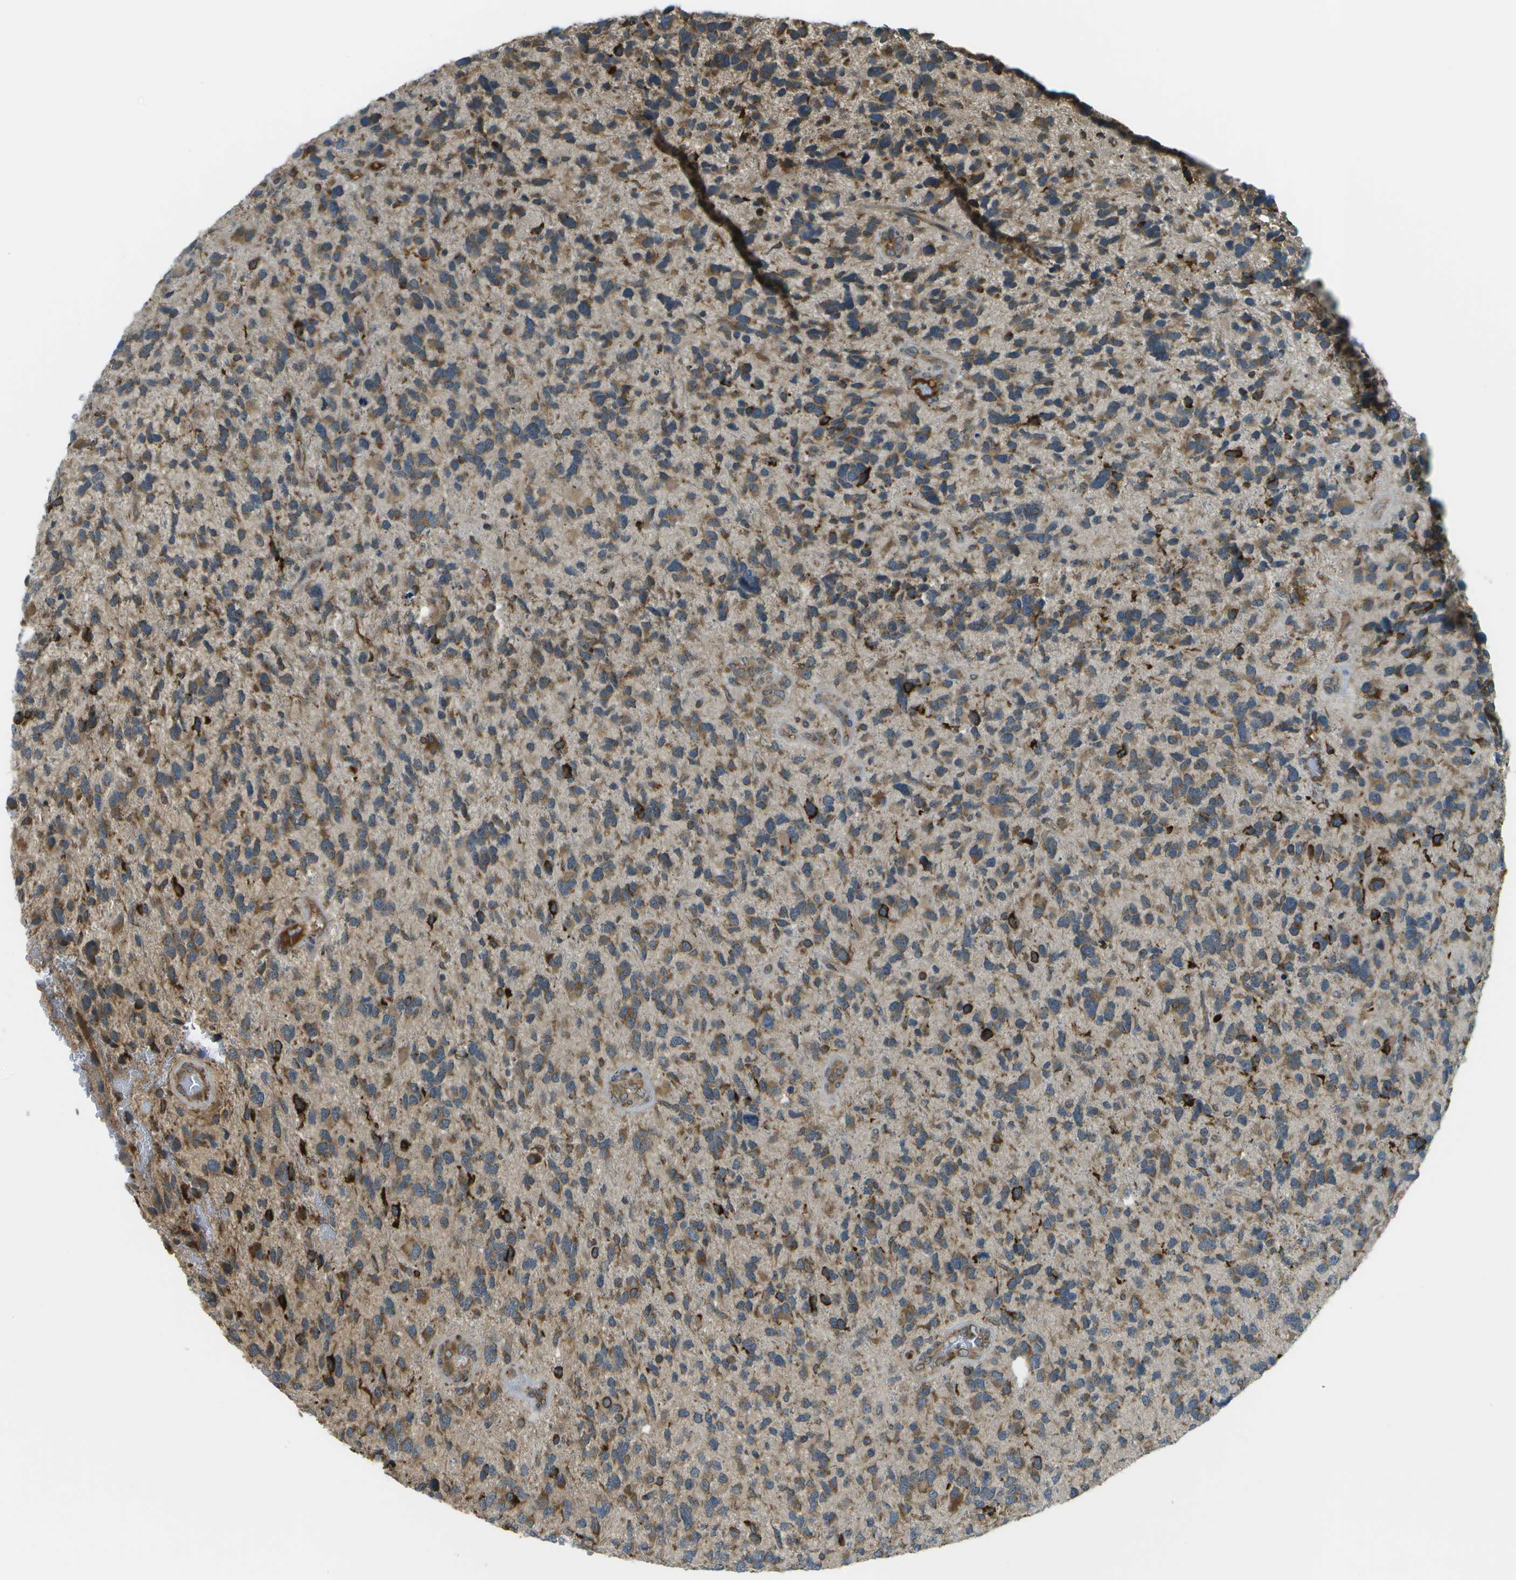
{"staining": {"intensity": "moderate", "quantity": ">75%", "location": "cytoplasmic/membranous"}, "tissue": "glioma", "cell_type": "Tumor cells", "image_type": "cancer", "snomed": [{"axis": "morphology", "description": "Glioma, malignant, High grade"}, {"axis": "topography", "description": "Brain"}], "caption": "Immunohistochemistry image of neoplastic tissue: malignant high-grade glioma stained using immunohistochemistry (IHC) demonstrates medium levels of moderate protein expression localized specifically in the cytoplasmic/membranous of tumor cells, appearing as a cytoplasmic/membranous brown color.", "gene": "USP30", "patient": {"sex": "female", "age": 58}}